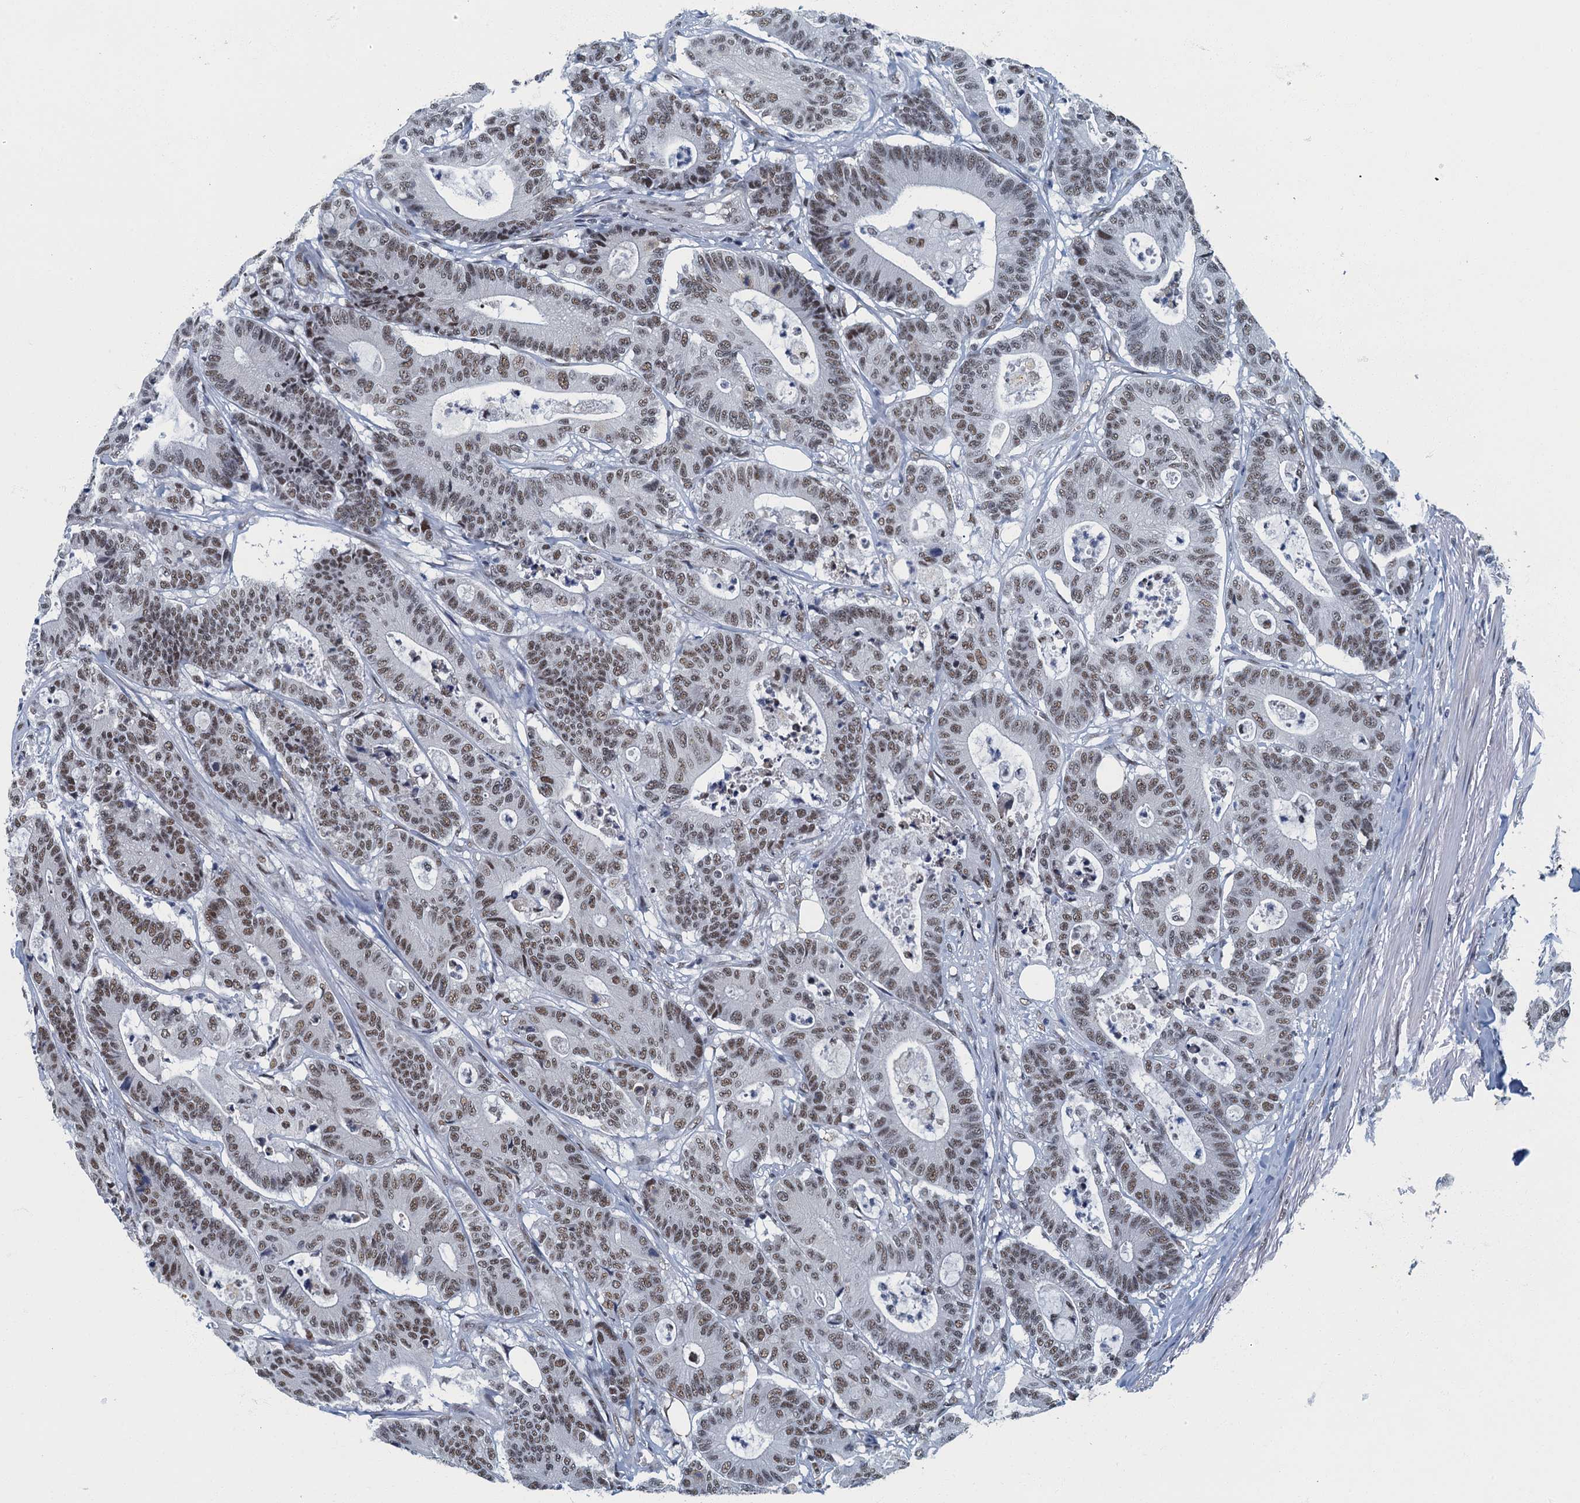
{"staining": {"intensity": "moderate", "quantity": "25%-75%", "location": "nuclear"}, "tissue": "colorectal cancer", "cell_type": "Tumor cells", "image_type": "cancer", "snomed": [{"axis": "morphology", "description": "Adenocarcinoma, NOS"}, {"axis": "topography", "description": "Colon"}], "caption": "Brown immunohistochemical staining in human adenocarcinoma (colorectal) demonstrates moderate nuclear expression in about 25%-75% of tumor cells. The protein is stained brown, and the nuclei are stained in blue (DAB IHC with brightfield microscopy, high magnification).", "gene": "GADL1", "patient": {"sex": "female", "age": 84}}